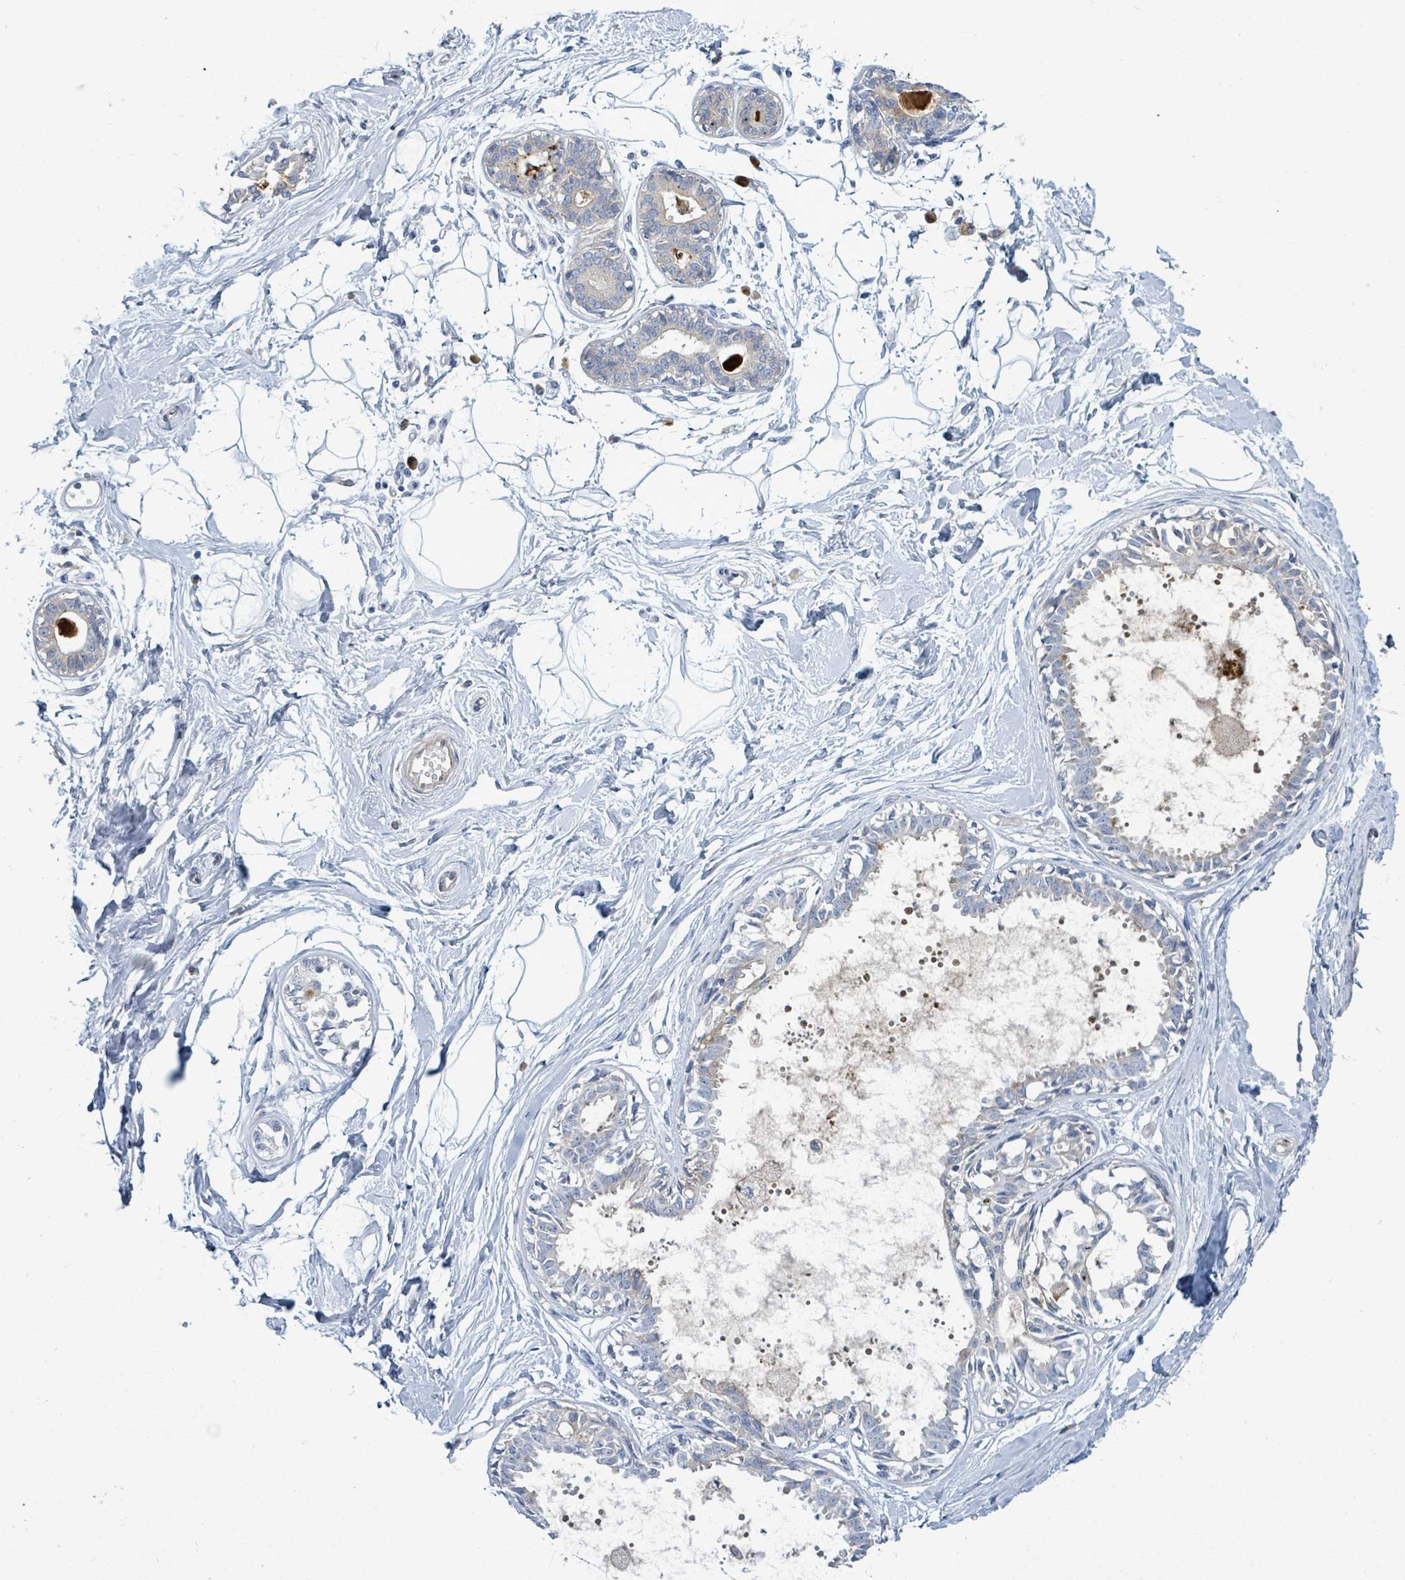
{"staining": {"intensity": "negative", "quantity": "none", "location": "none"}, "tissue": "breast", "cell_type": "Adipocytes", "image_type": "normal", "snomed": [{"axis": "morphology", "description": "Normal tissue, NOS"}, {"axis": "topography", "description": "Breast"}], "caption": "Immunohistochemistry (IHC) image of normal breast stained for a protein (brown), which exhibits no expression in adipocytes.", "gene": "SIRPB1", "patient": {"sex": "female", "age": 45}}